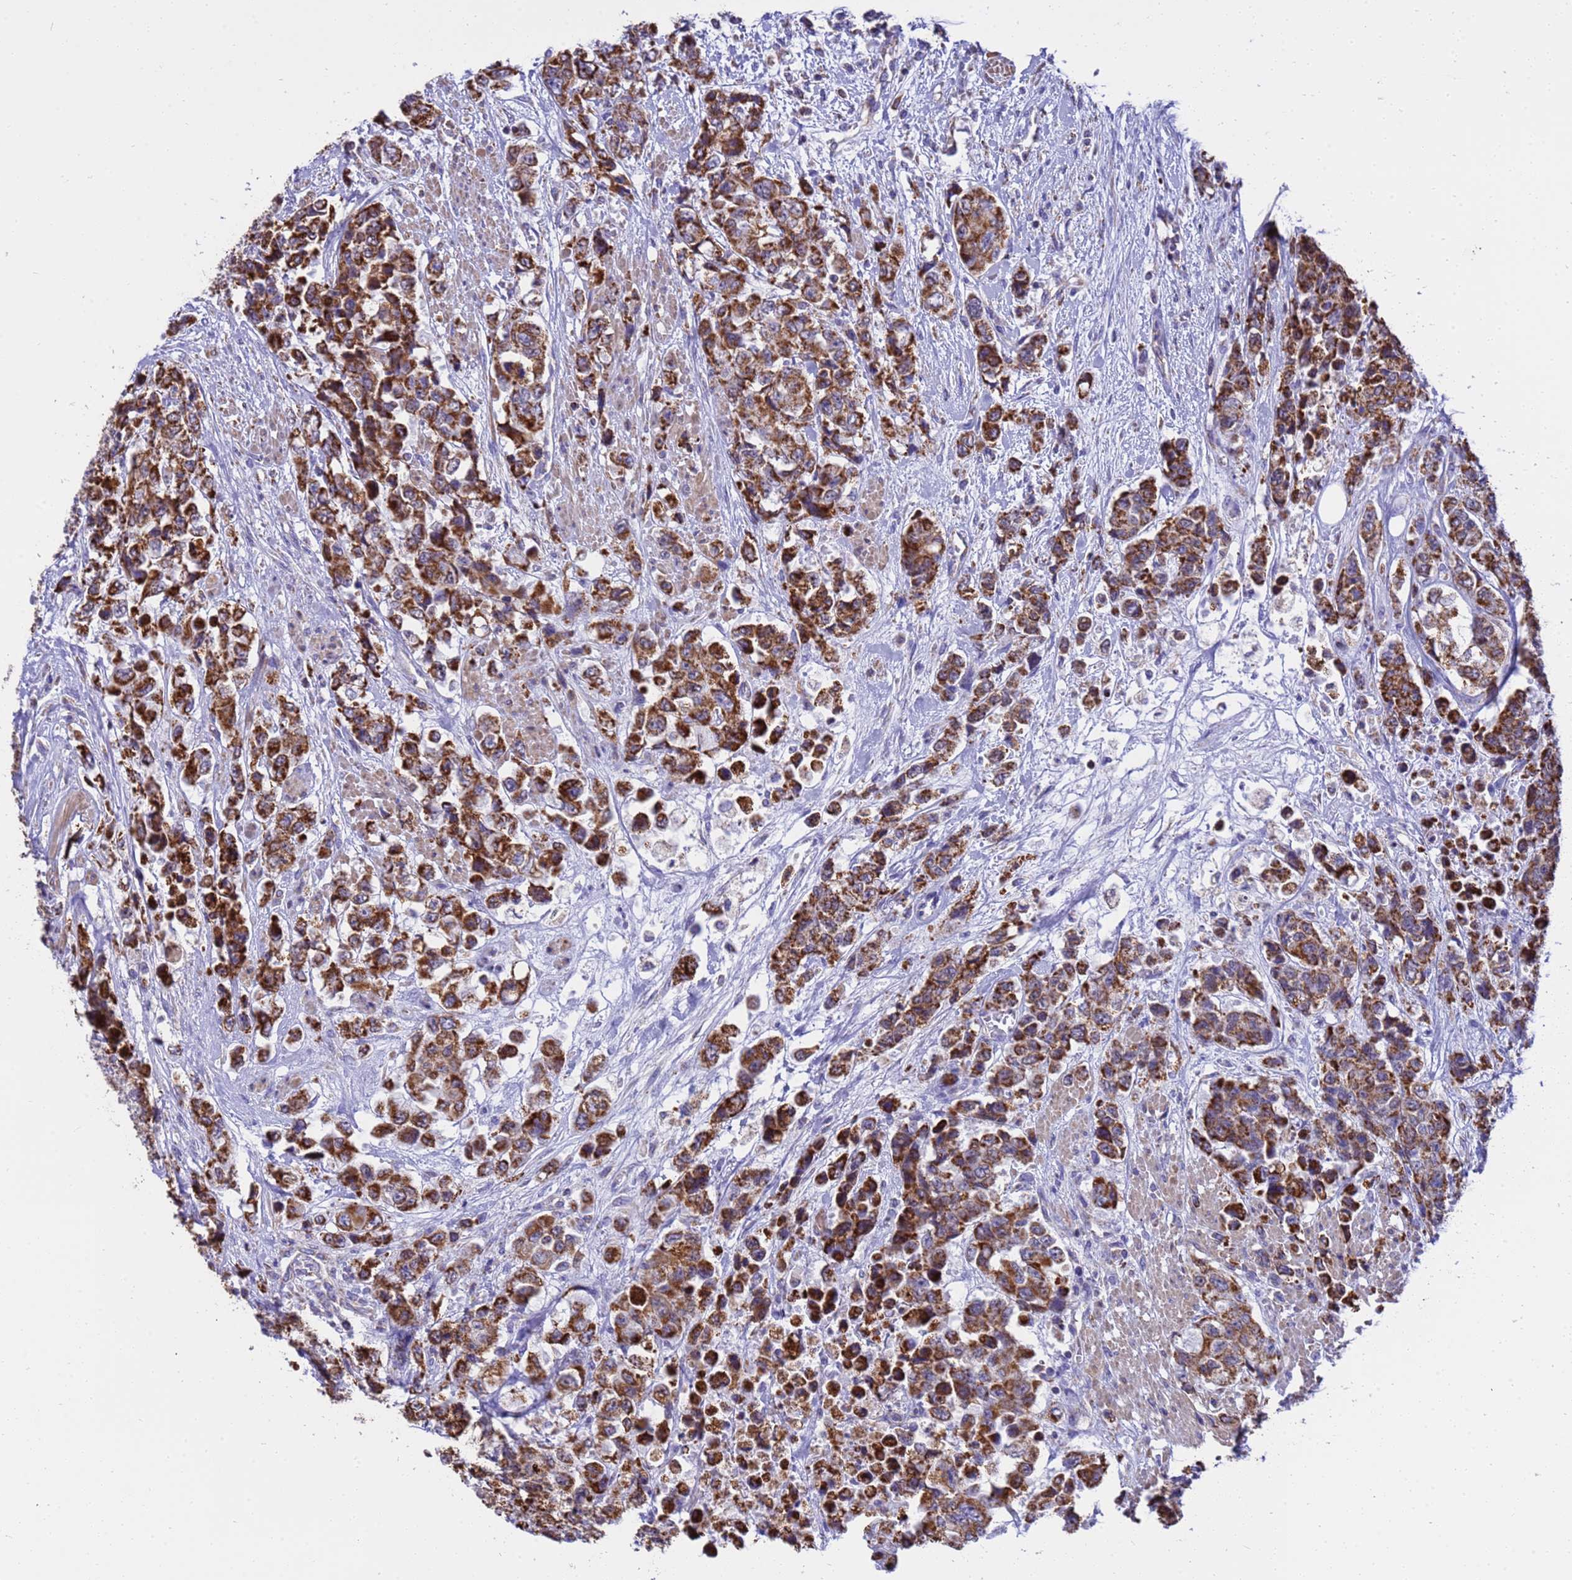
{"staining": {"intensity": "strong", "quantity": ">75%", "location": "cytoplasmic/membranous"}, "tissue": "urothelial cancer", "cell_type": "Tumor cells", "image_type": "cancer", "snomed": [{"axis": "morphology", "description": "Urothelial carcinoma, High grade"}, {"axis": "topography", "description": "Urinary bladder"}], "caption": "Protein staining of urothelial carcinoma (high-grade) tissue shows strong cytoplasmic/membranous expression in approximately >75% of tumor cells.", "gene": "RNF165", "patient": {"sex": "female", "age": 78}}